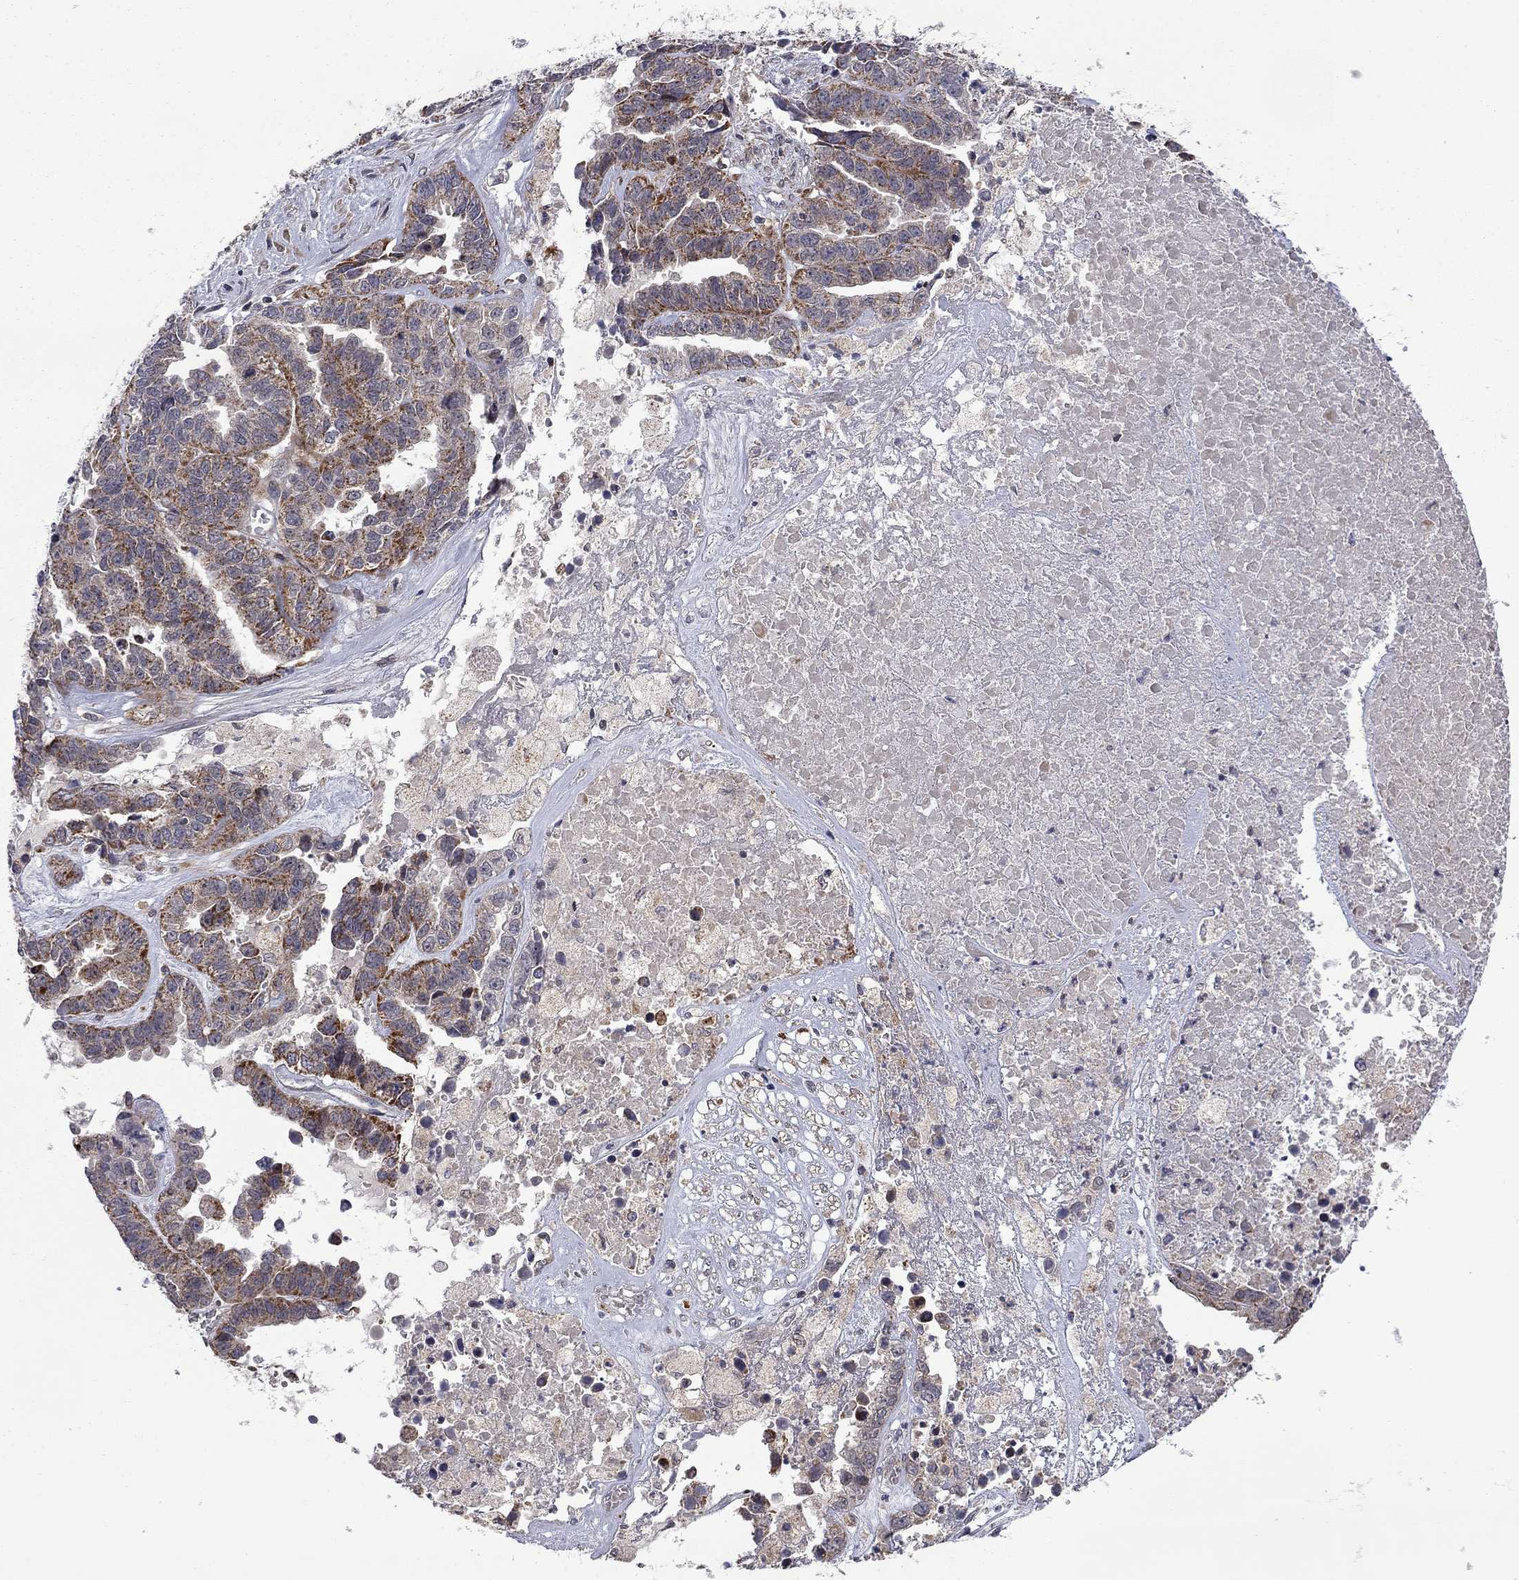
{"staining": {"intensity": "strong", "quantity": "<25%", "location": "cytoplasmic/membranous"}, "tissue": "ovarian cancer", "cell_type": "Tumor cells", "image_type": "cancer", "snomed": [{"axis": "morphology", "description": "Cystadenocarcinoma, serous, NOS"}, {"axis": "topography", "description": "Ovary"}], "caption": "Strong cytoplasmic/membranous expression for a protein is appreciated in about <25% of tumor cells of ovarian cancer (serous cystadenocarcinoma) using IHC.", "gene": "IDS", "patient": {"sex": "female", "age": 87}}